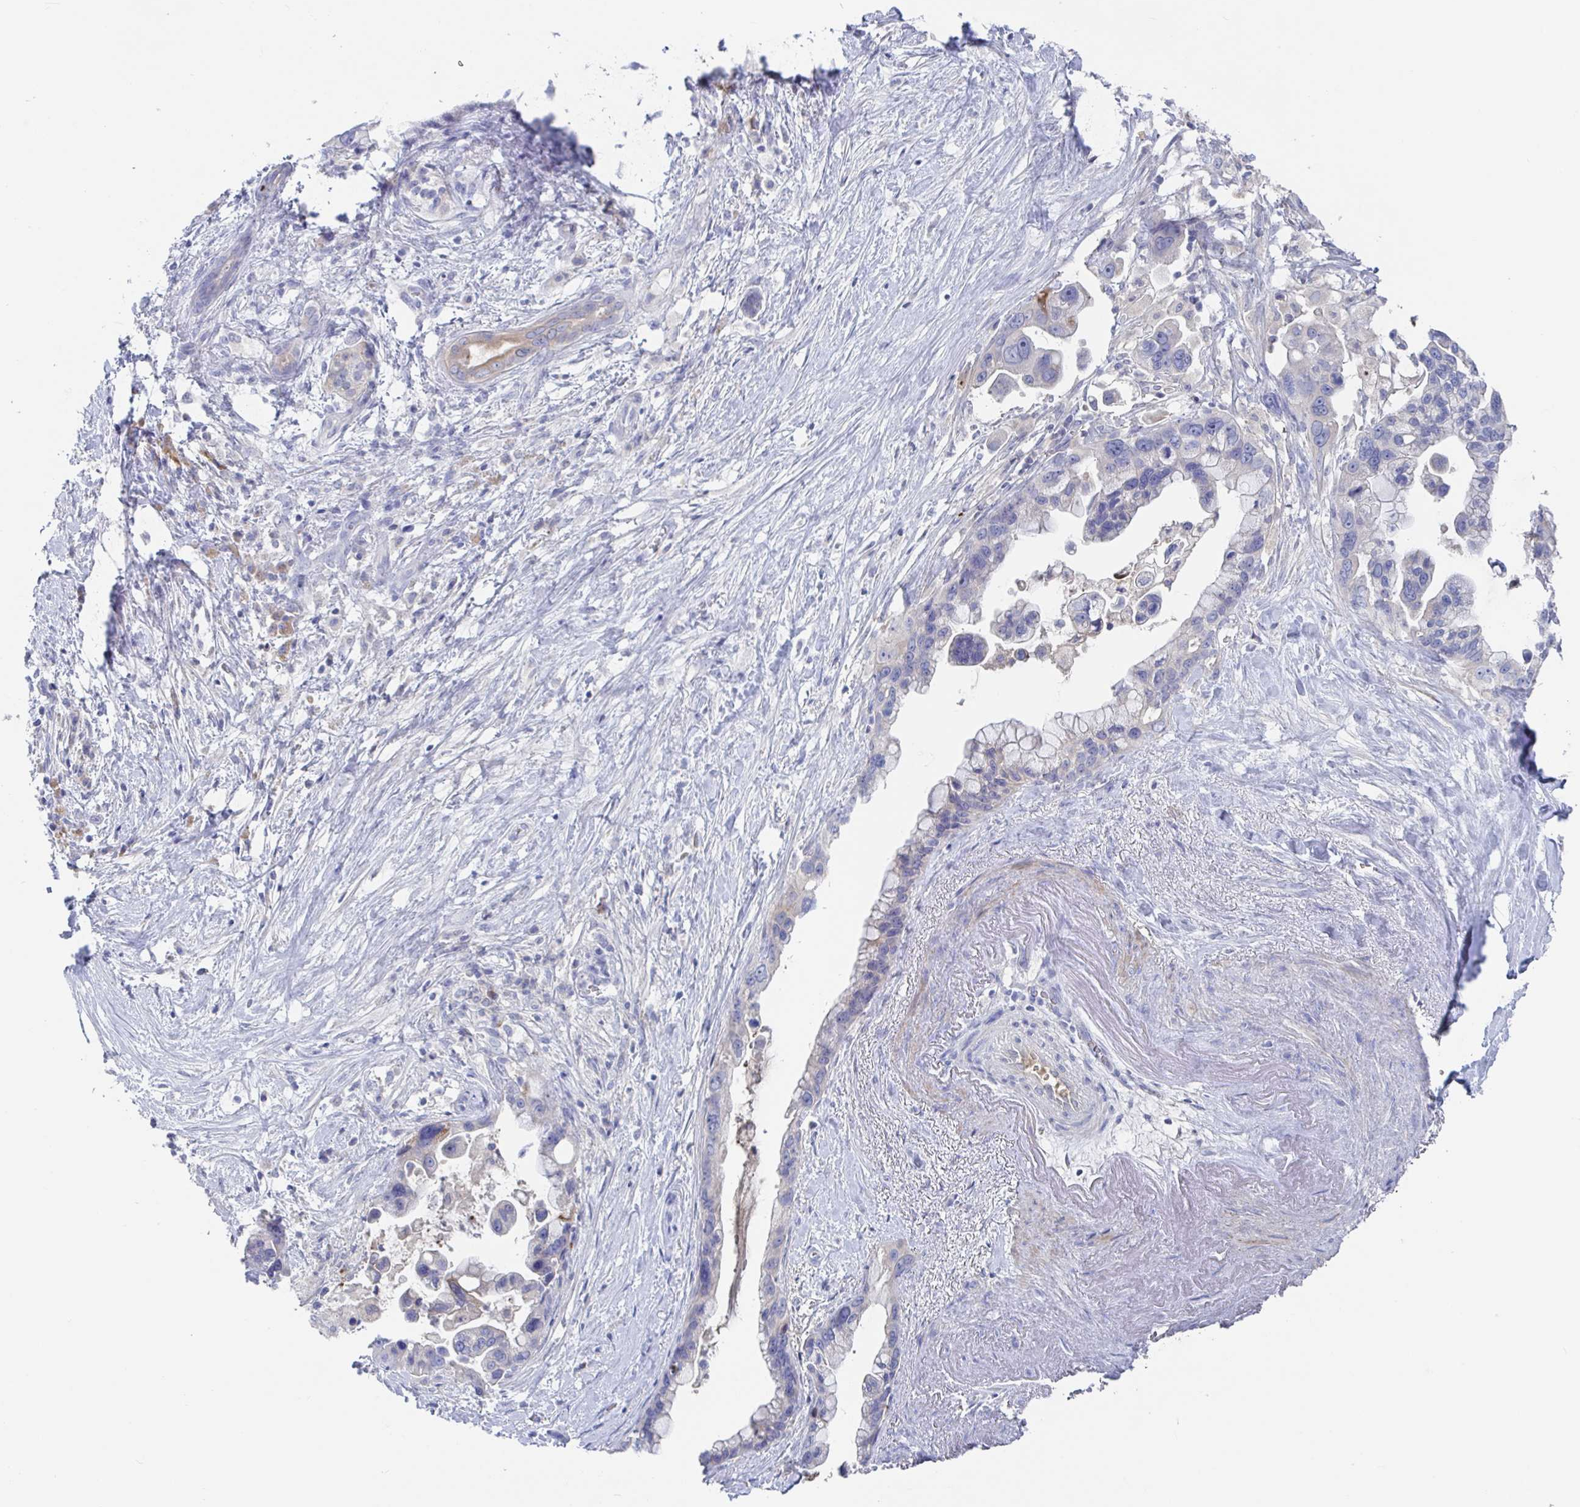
{"staining": {"intensity": "negative", "quantity": "none", "location": "none"}, "tissue": "pancreatic cancer", "cell_type": "Tumor cells", "image_type": "cancer", "snomed": [{"axis": "morphology", "description": "Adenocarcinoma, NOS"}, {"axis": "topography", "description": "Pancreas"}], "caption": "Protein analysis of pancreatic cancer (adenocarcinoma) shows no significant staining in tumor cells.", "gene": "GPR148", "patient": {"sex": "female", "age": 83}}